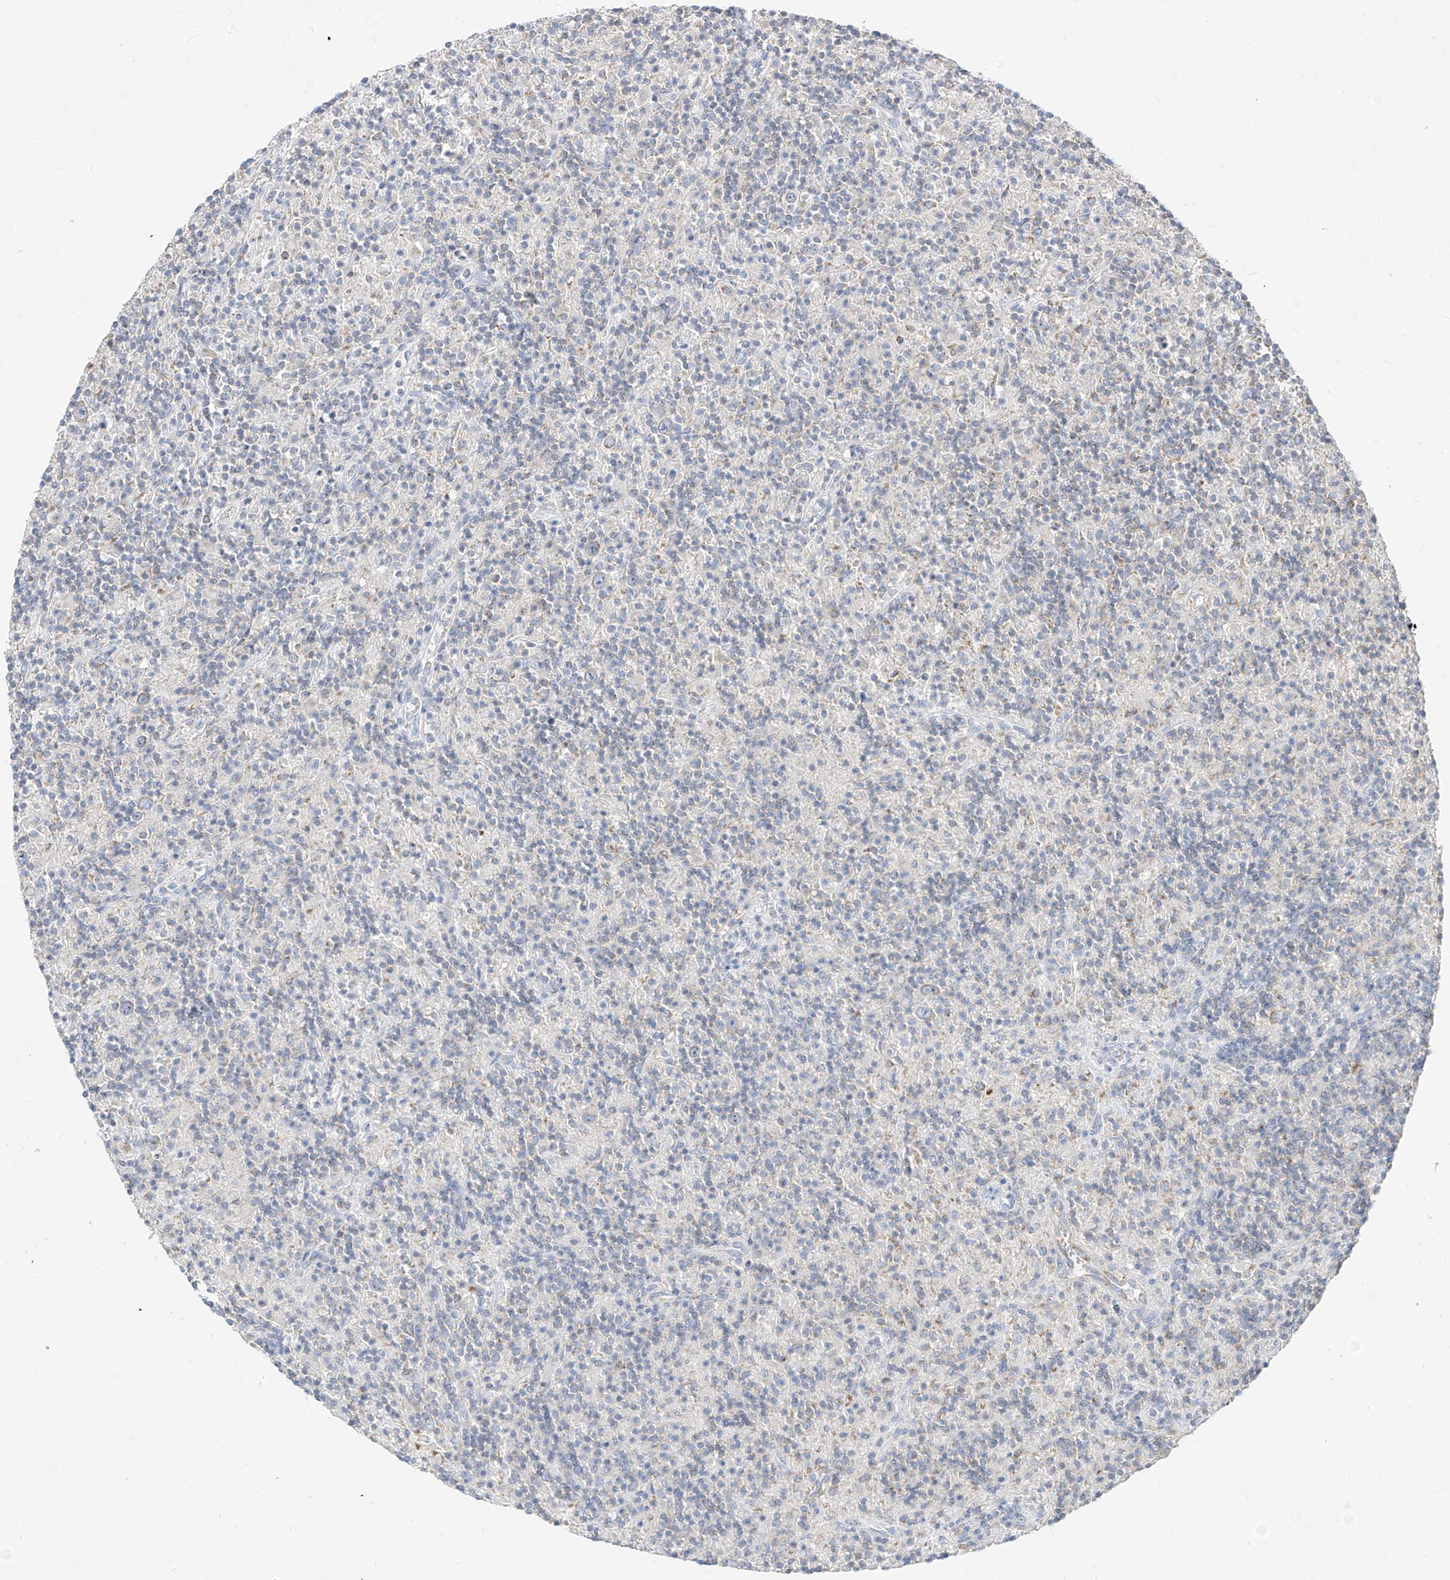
{"staining": {"intensity": "negative", "quantity": "none", "location": "none"}, "tissue": "lymphoma", "cell_type": "Tumor cells", "image_type": "cancer", "snomed": [{"axis": "morphology", "description": "Hodgkin's disease, NOS"}, {"axis": "topography", "description": "Lymph node"}], "caption": "The micrograph exhibits no significant expression in tumor cells of lymphoma. The staining is performed using DAB brown chromogen with nuclei counter-stained in using hematoxylin.", "gene": "RASA2", "patient": {"sex": "male", "age": 70}}